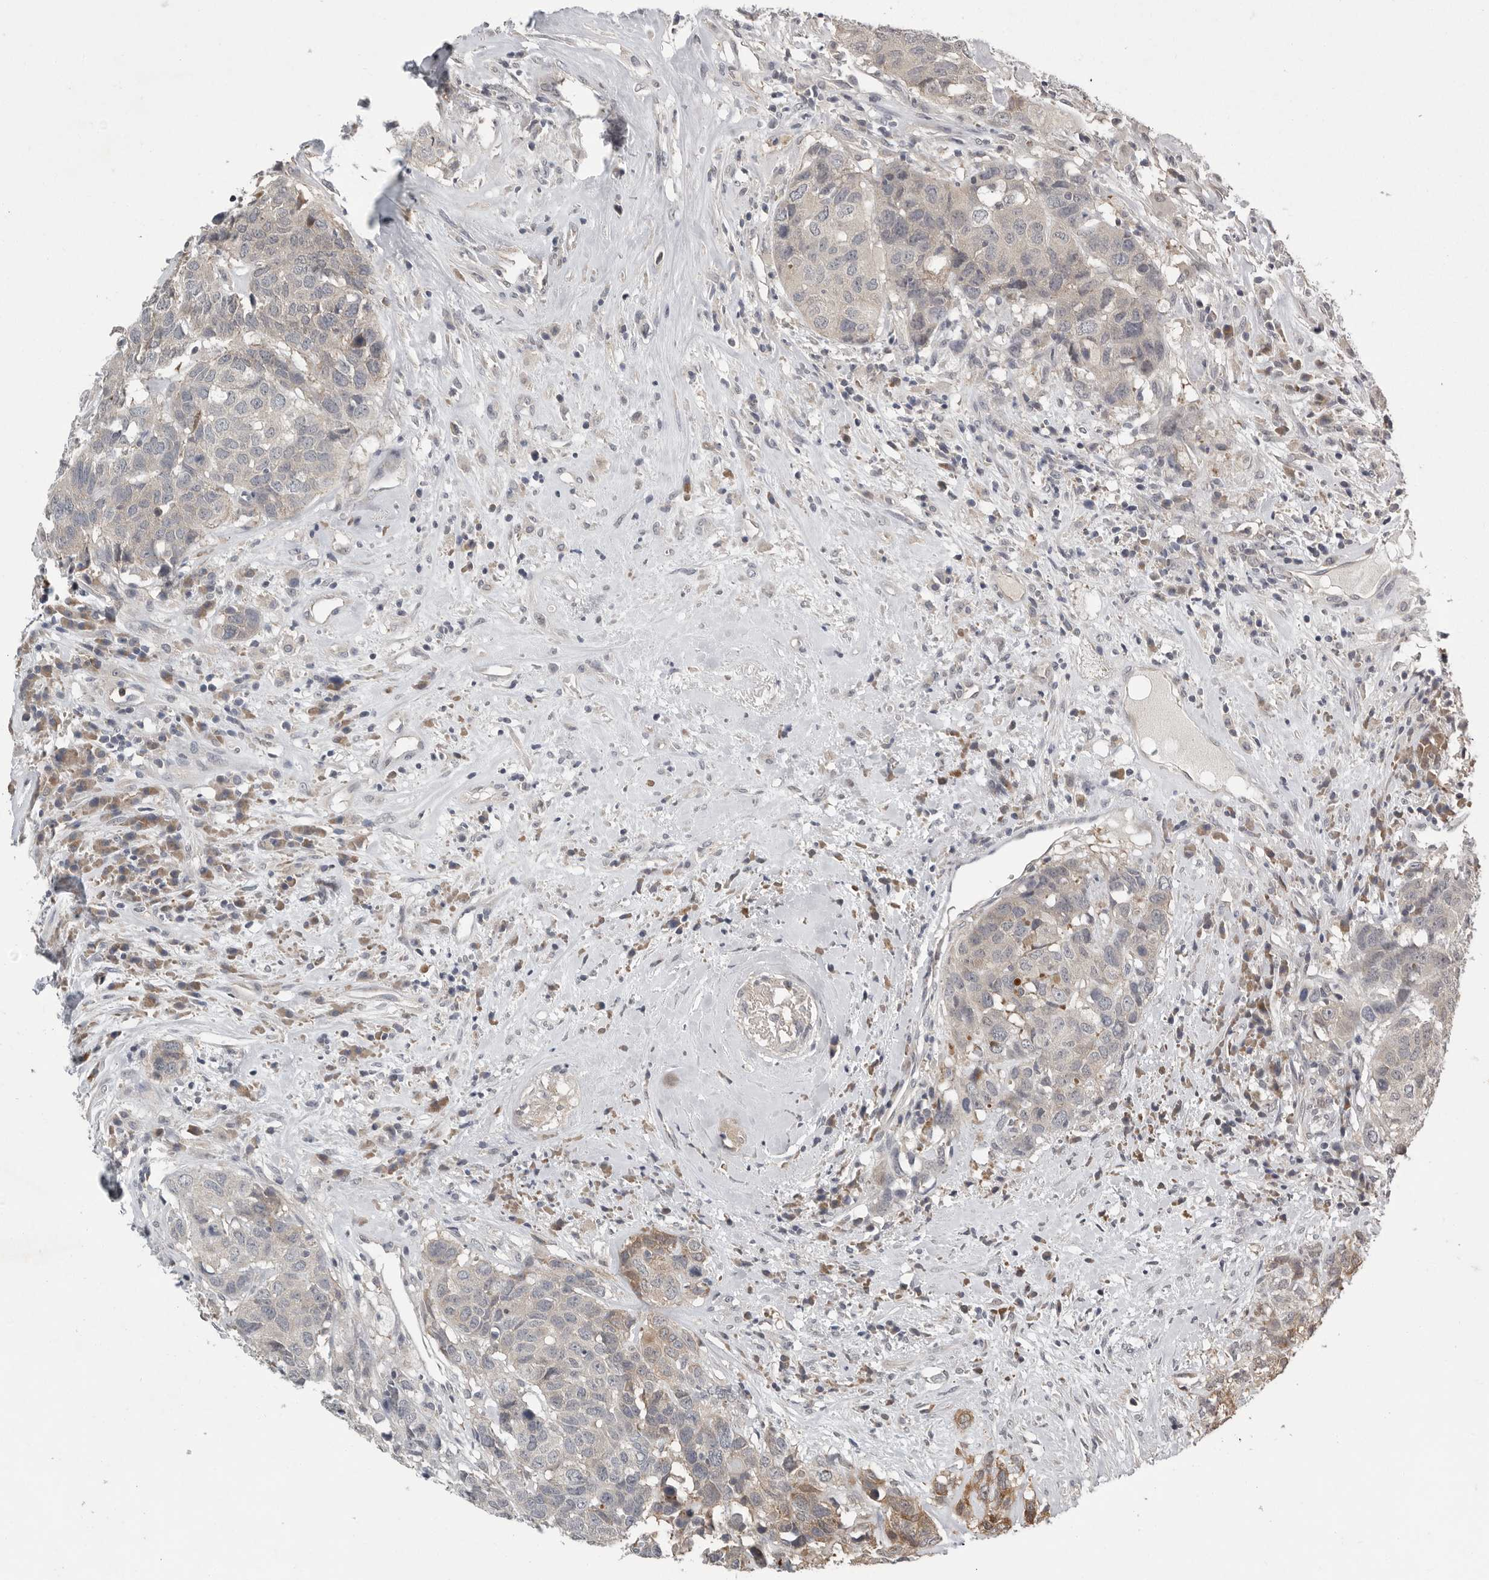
{"staining": {"intensity": "moderate", "quantity": "<25%", "location": "cytoplasmic/membranous"}, "tissue": "head and neck cancer", "cell_type": "Tumor cells", "image_type": "cancer", "snomed": [{"axis": "morphology", "description": "Squamous cell carcinoma, NOS"}, {"axis": "topography", "description": "Head-Neck"}], "caption": "DAB (3,3'-diaminobenzidine) immunohistochemical staining of human head and neck squamous cell carcinoma displays moderate cytoplasmic/membranous protein expression in approximately <25% of tumor cells.", "gene": "RALGPS2", "patient": {"sex": "male", "age": 66}}